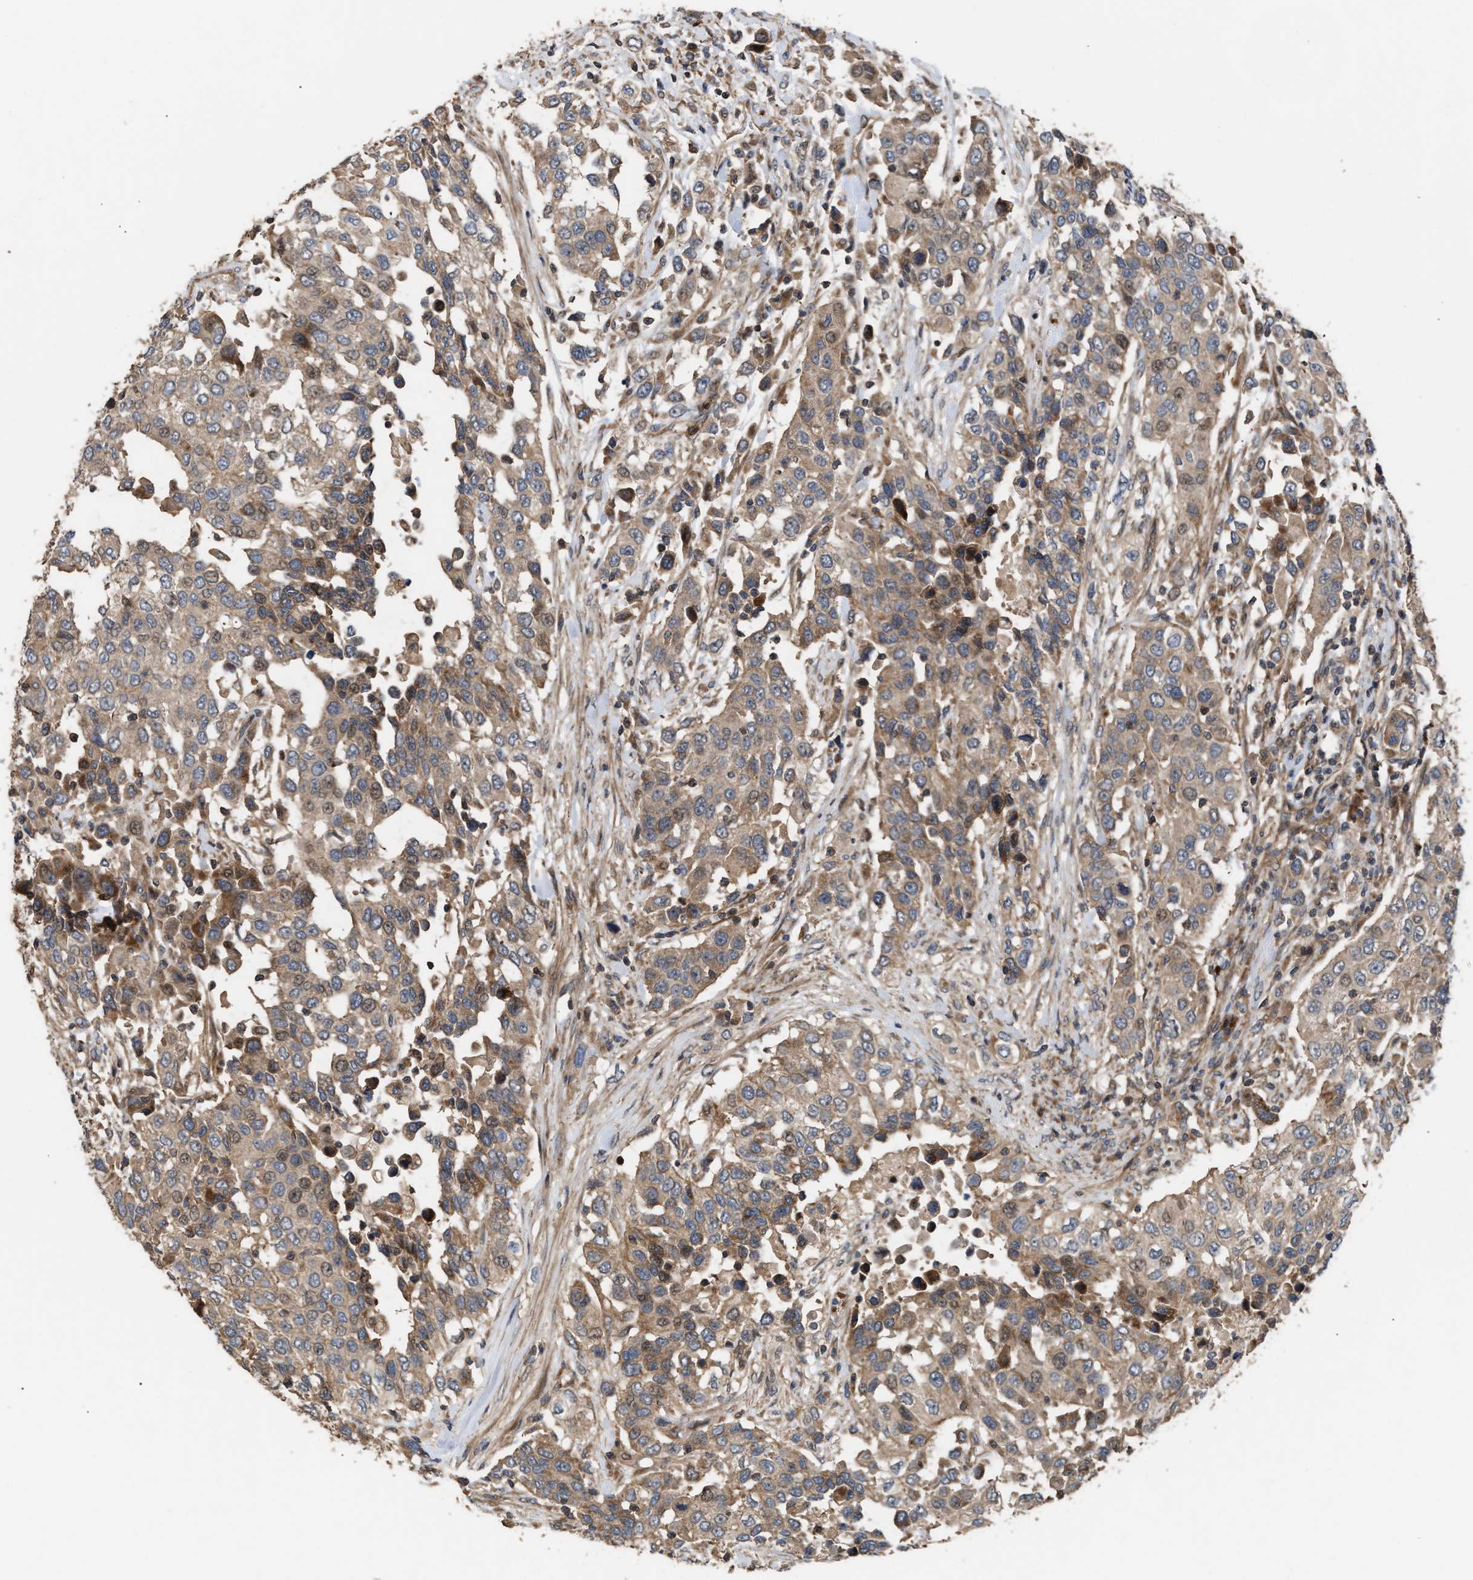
{"staining": {"intensity": "weak", "quantity": ">75%", "location": "cytoplasmic/membranous"}, "tissue": "urothelial cancer", "cell_type": "Tumor cells", "image_type": "cancer", "snomed": [{"axis": "morphology", "description": "Urothelial carcinoma, High grade"}, {"axis": "topography", "description": "Urinary bladder"}], "caption": "DAB (3,3'-diaminobenzidine) immunohistochemical staining of high-grade urothelial carcinoma exhibits weak cytoplasmic/membranous protein staining in about >75% of tumor cells.", "gene": "STAU1", "patient": {"sex": "female", "age": 80}}